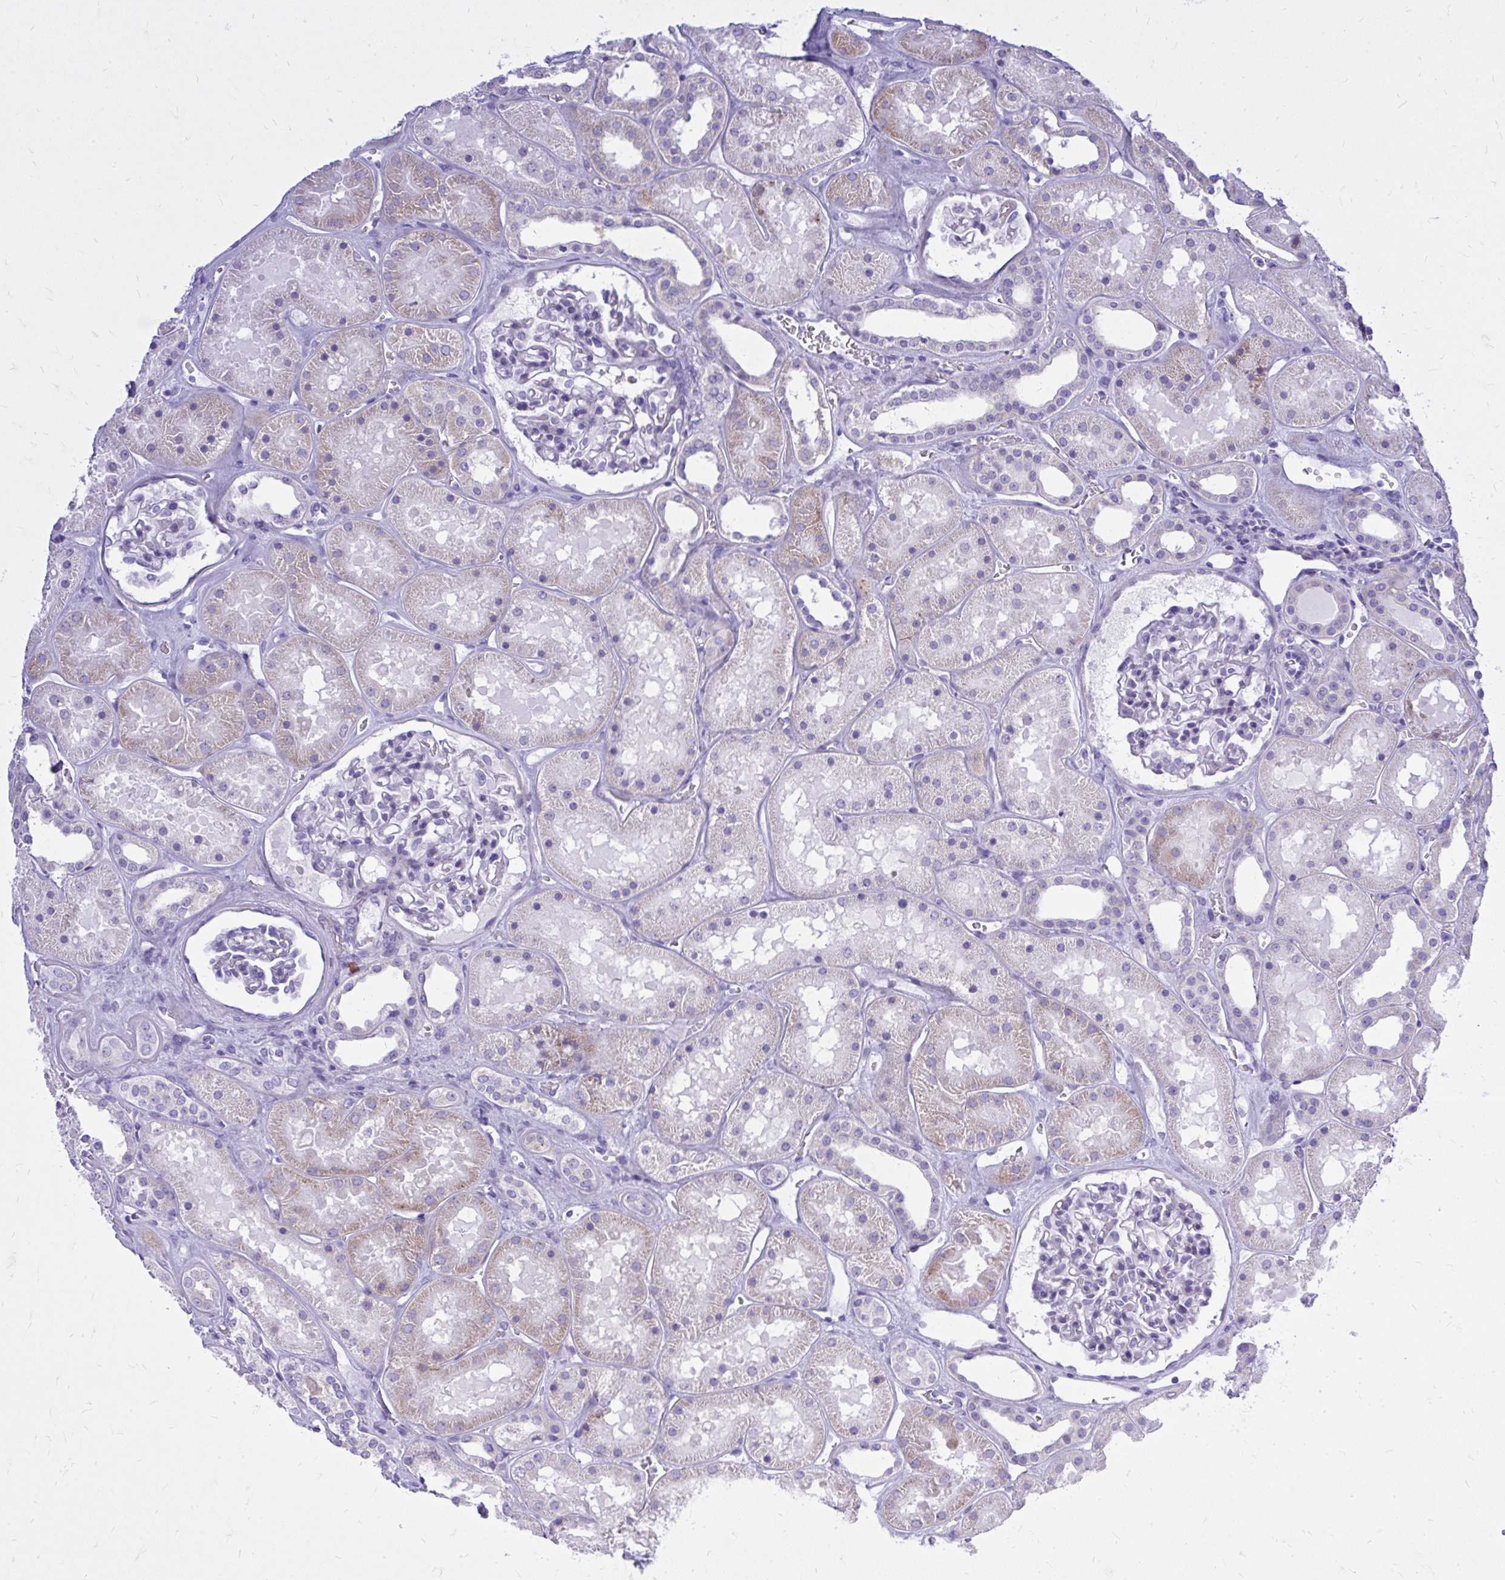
{"staining": {"intensity": "negative", "quantity": "none", "location": "none"}, "tissue": "kidney", "cell_type": "Cells in glomeruli", "image_type": "normal", "snomed": [{"axis": "morphology", "description": "Normal tissue, NOS"}, {"axis": "topography", "description": "Kidney"}], "caption": "IHC of normal human kidney demonstrates no expression in cells in glomeruli. (DAB (3,3'-diaminobenzidine) IHC, high magnification).", "gene": "BCL6B", "patient": {"sex": "female", "age": 41}}